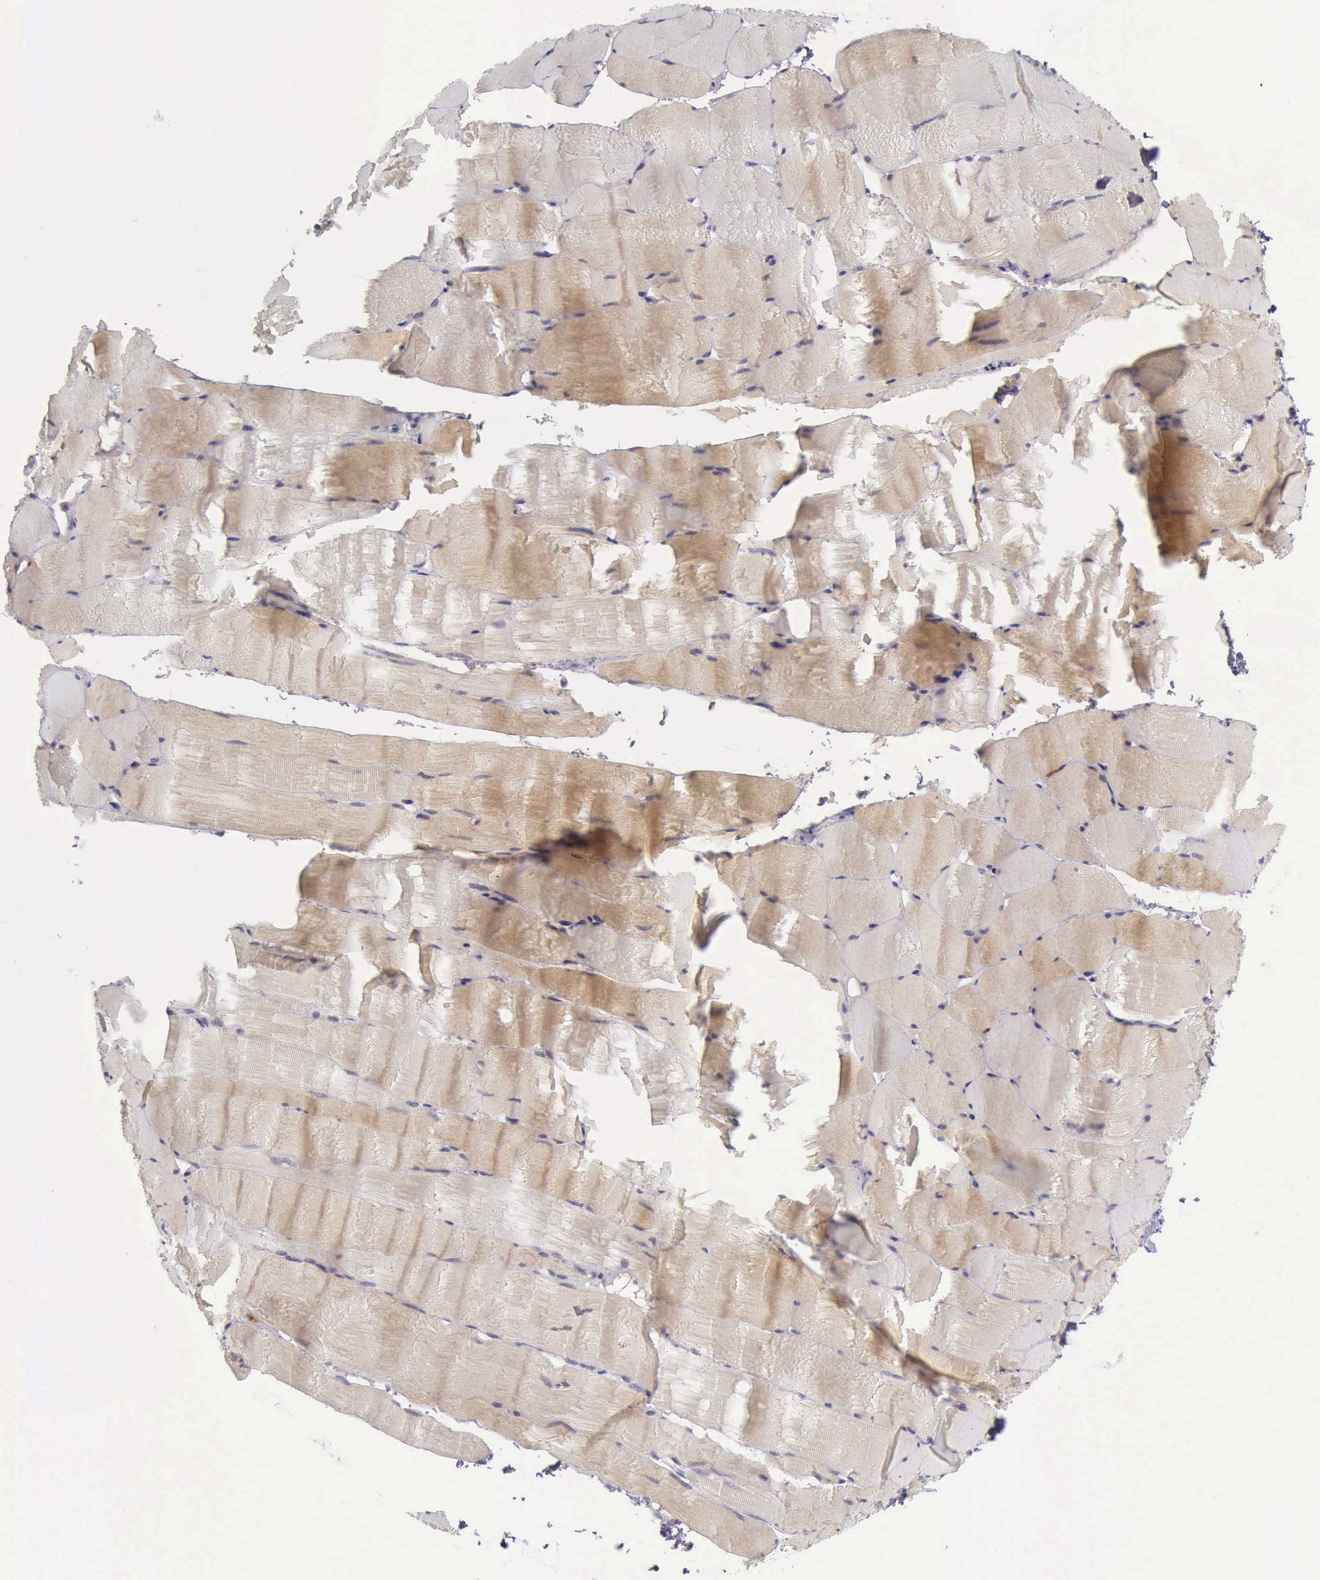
{"staining": {"intensity": "moderate", "quantity": ">75%", "location": "cytoplasmic/membranous"}, "tissue": "skeletal muscle", "cell_type": "Myocytes", "image_type": "normal", "snomed": [{"axis": "morphology", "description": "Normal tissue, NOS"}, {"axis": "topography", "description": "Skeletal muscle"}], "caption": "Immunohistochemical staining of normal skeletal muscle demonstrates >75% levels of moderate cytoplasmic/membranous protein expression in approximately >75% of myocytes. The staining was performed using DAB (3,3'-diaminobenzidine), with brown indicating positive protein expression. Nuclei are stained blue with hematoxylin.", "gene": "ARNT2", "patient": {"sex": "male", "age": 62}}